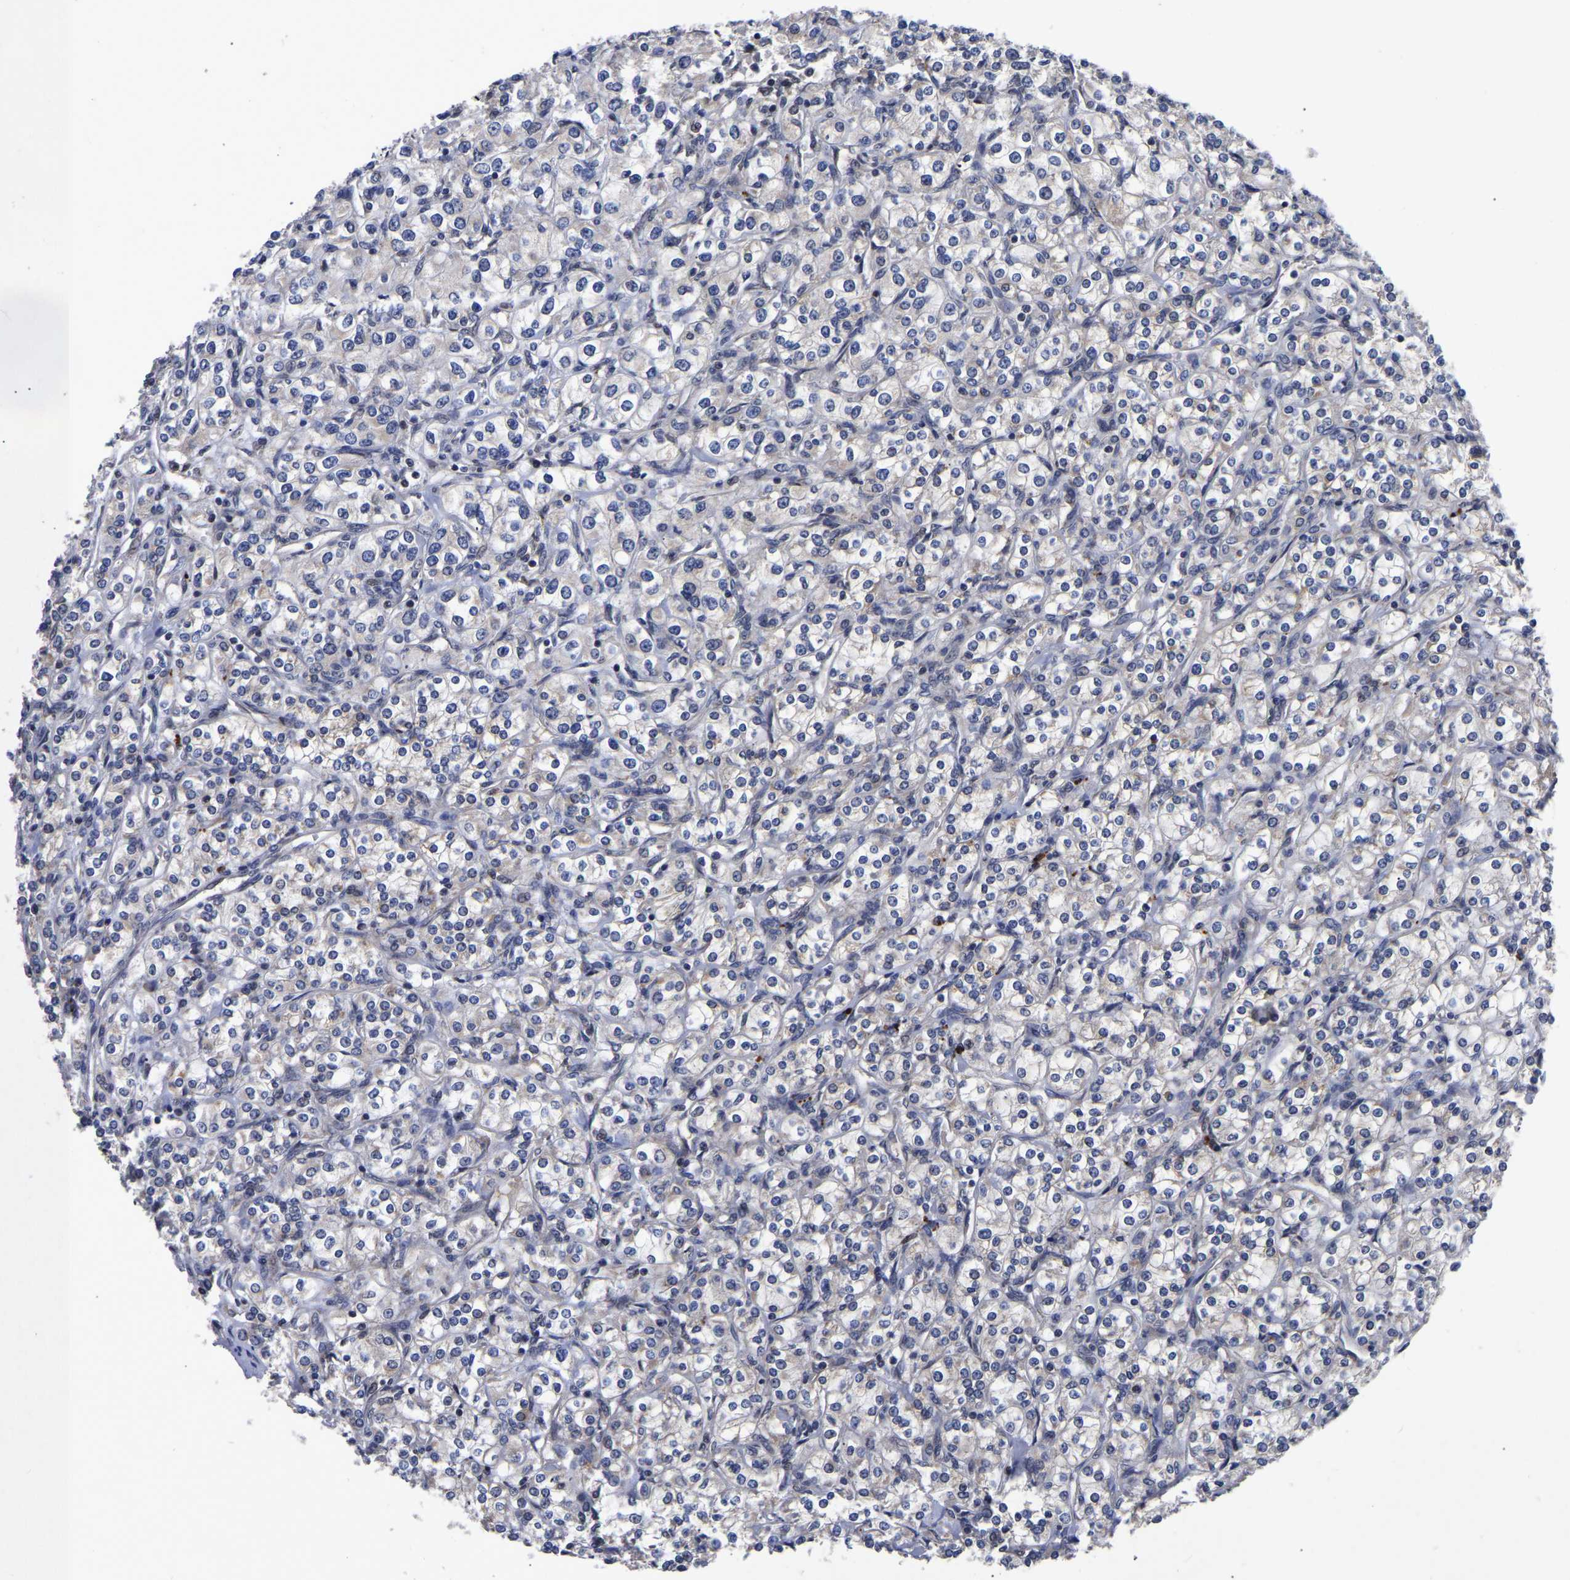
{"staining": {"intensity": "negative", "quantity": "none", "location": "none"}, "tissue": "renal cancer", "cell_type": "Tumor cells", "image_type": "cancer", "snomed": [{"axis": "morphology", "description": "Adenocarcinoma, NOS"}, {"axis": "topography", "description": "Kidney"}], "caption": "An immunohistochemistry (IHC) photomicrograph of renal cancer (adenocarcinoma) is shown. There is no staining in tumor cells of renal cancer (adenocarcinoma).", "gene": "JUNB", "patient": {"sex": "male", "age": 77}}